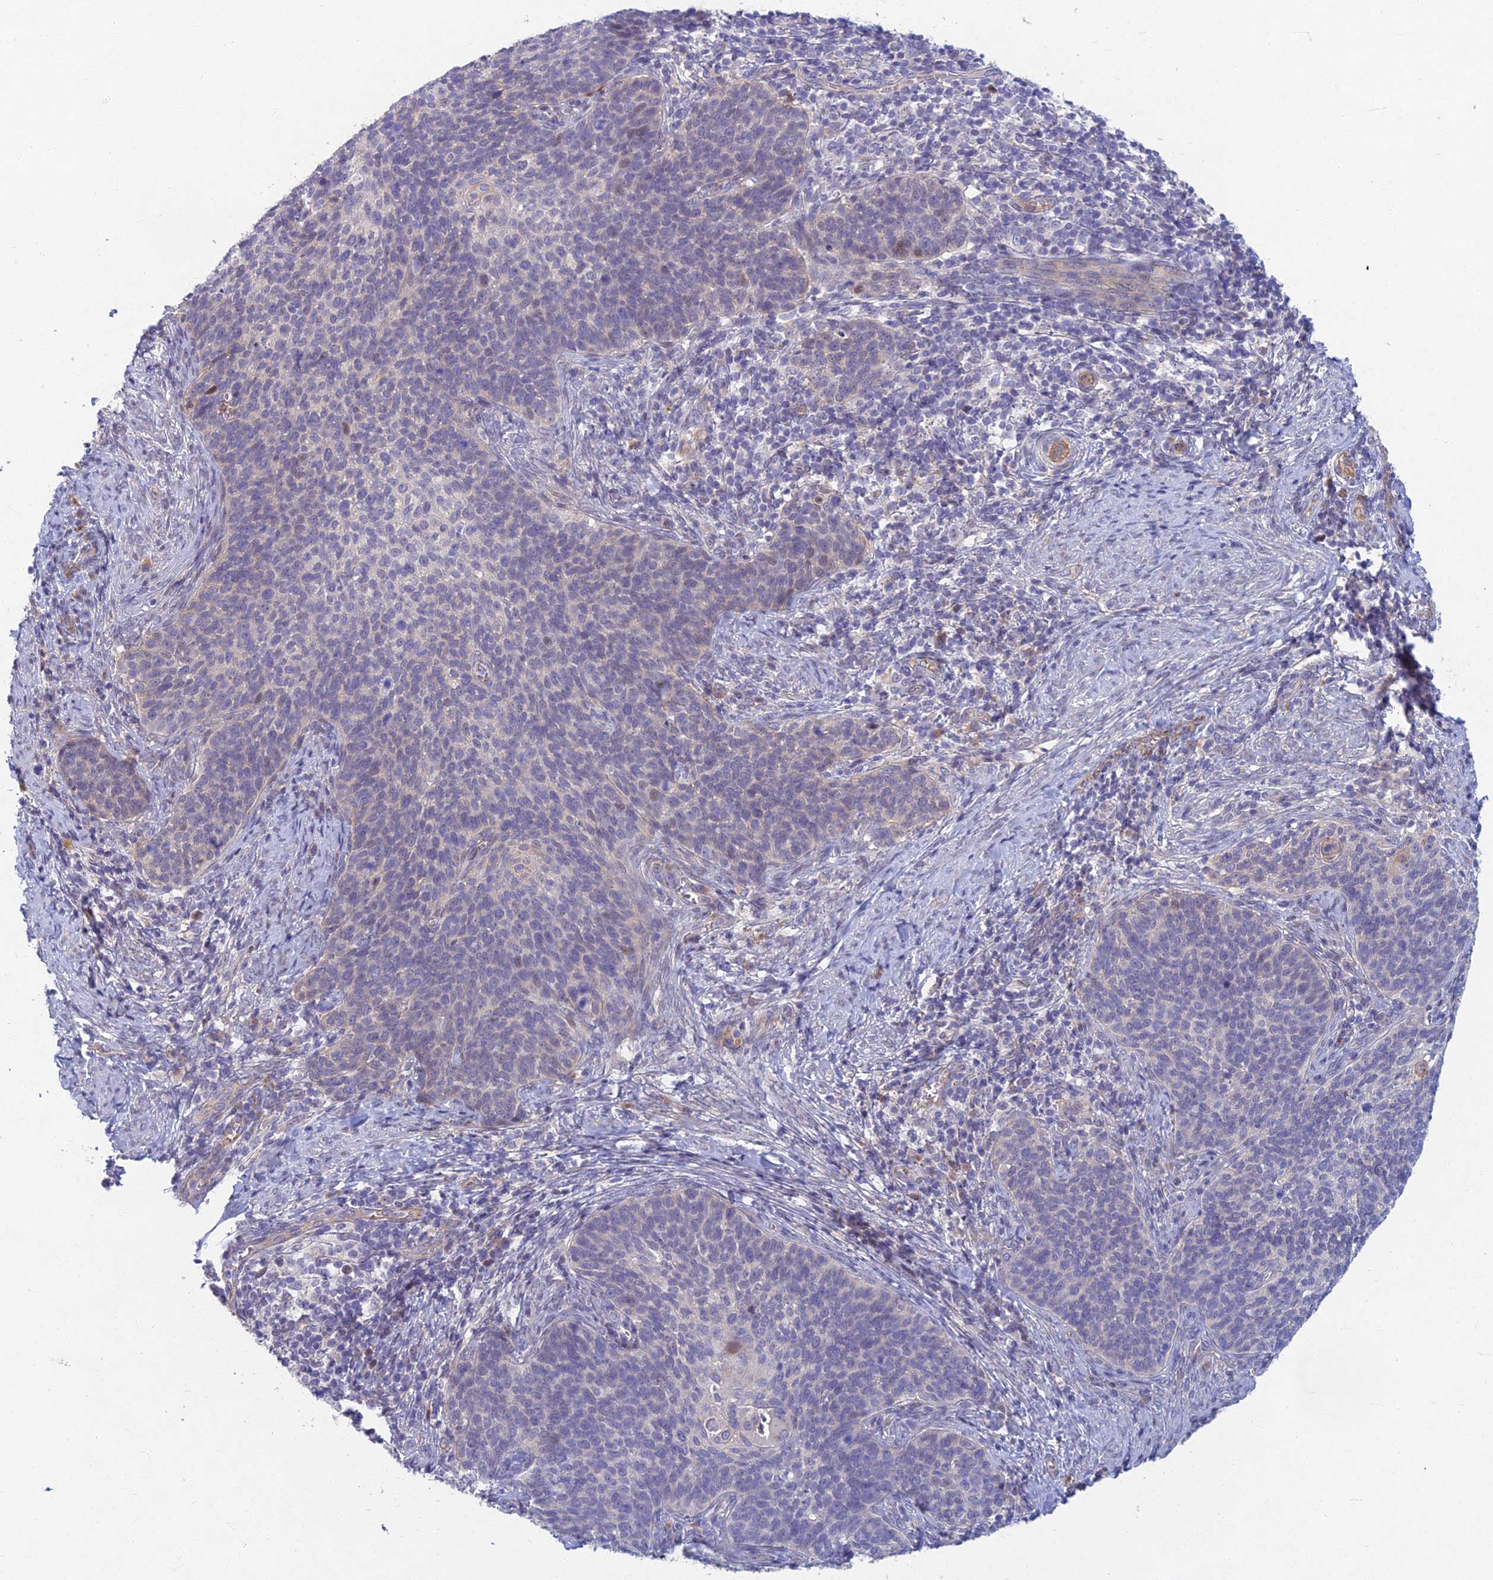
{"staining": {"intensity": "negative", "quantity": "none", "location": "none"}, "tissue": "cervical cancer", "cell_type": "Tumor cells", "image_type": "cancer", "snomed": [{"axis": "morphology", "description": "Normal tissue, NOS"}, {"axis": "morphology", "description": "Squamous cell carcinoma, NOS"}, {"axis": "topography", "description": "Cervix"}], "caption": "Tumor cells are negative for brown protein staining in squamous cell carcinoma (cervical). (DAB (3,3'-diaminobenzidine) IHC, high magnification).", "gene": "RHBDL2", "patient": {"sex": "female", "age": 39}}